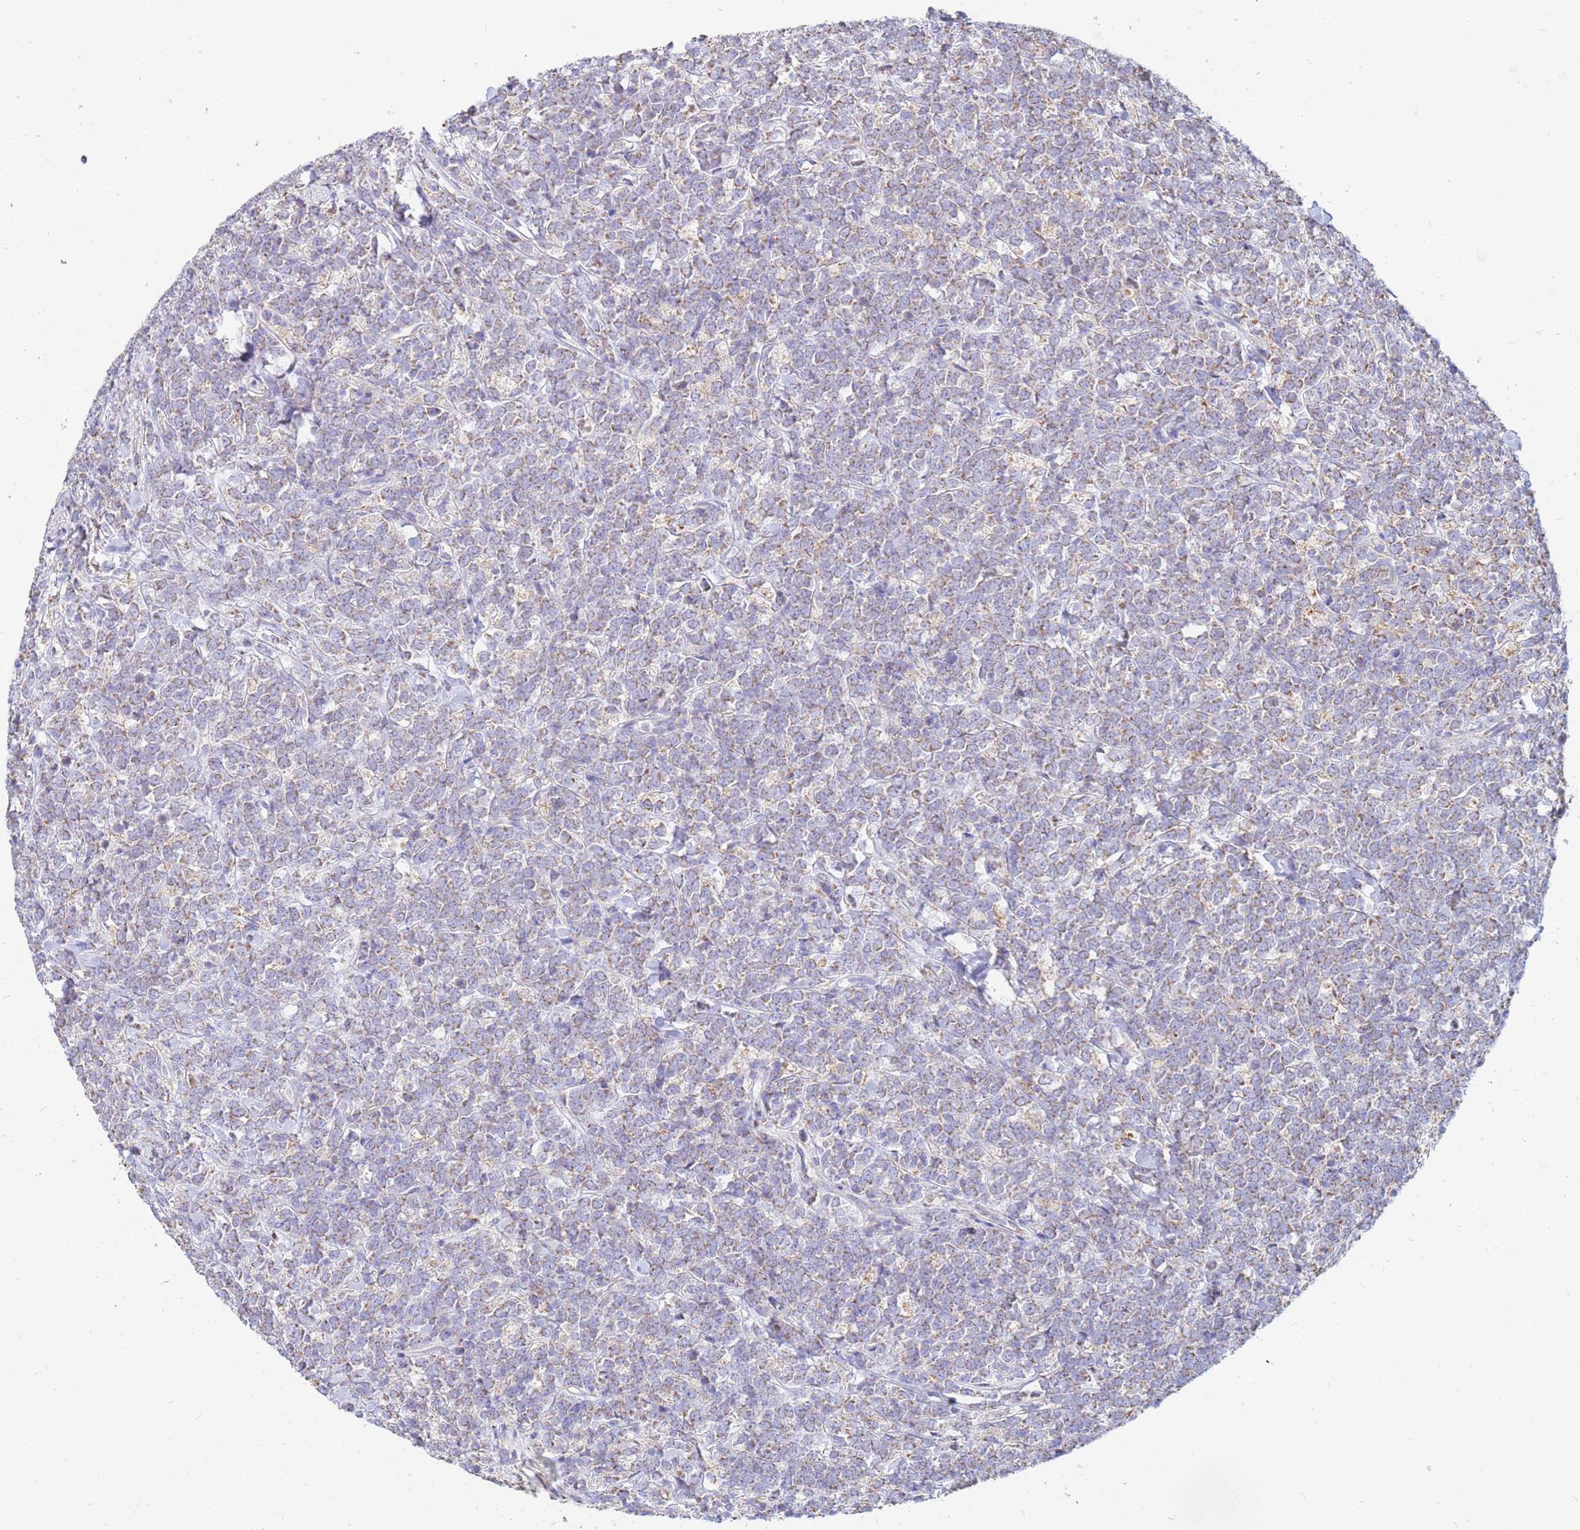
{"staining": {"intensity": "weak", "quantity": "25%-75%", "location": "cytoplasmic/membranous"}, "tissue": "lymphoma", "cell_type": "Tumor cells", "image_type": "cancer", "snomed": [{"axis": "morphology", "description": "Malignant lymphoma, non-Hodgkin's type, High grade"}, {"axis": "topography", "description": "Small intestine"}], "caption": "DAB (3,3'-diaminobenzidine) immunohistochemical staining of human lymphoma shows weak cytoplasmic/membranous protein positivity in about 25%-75% of tumor cells.", "gene": "UQCRH", "patient": {"sex": "male", "age": 8}}